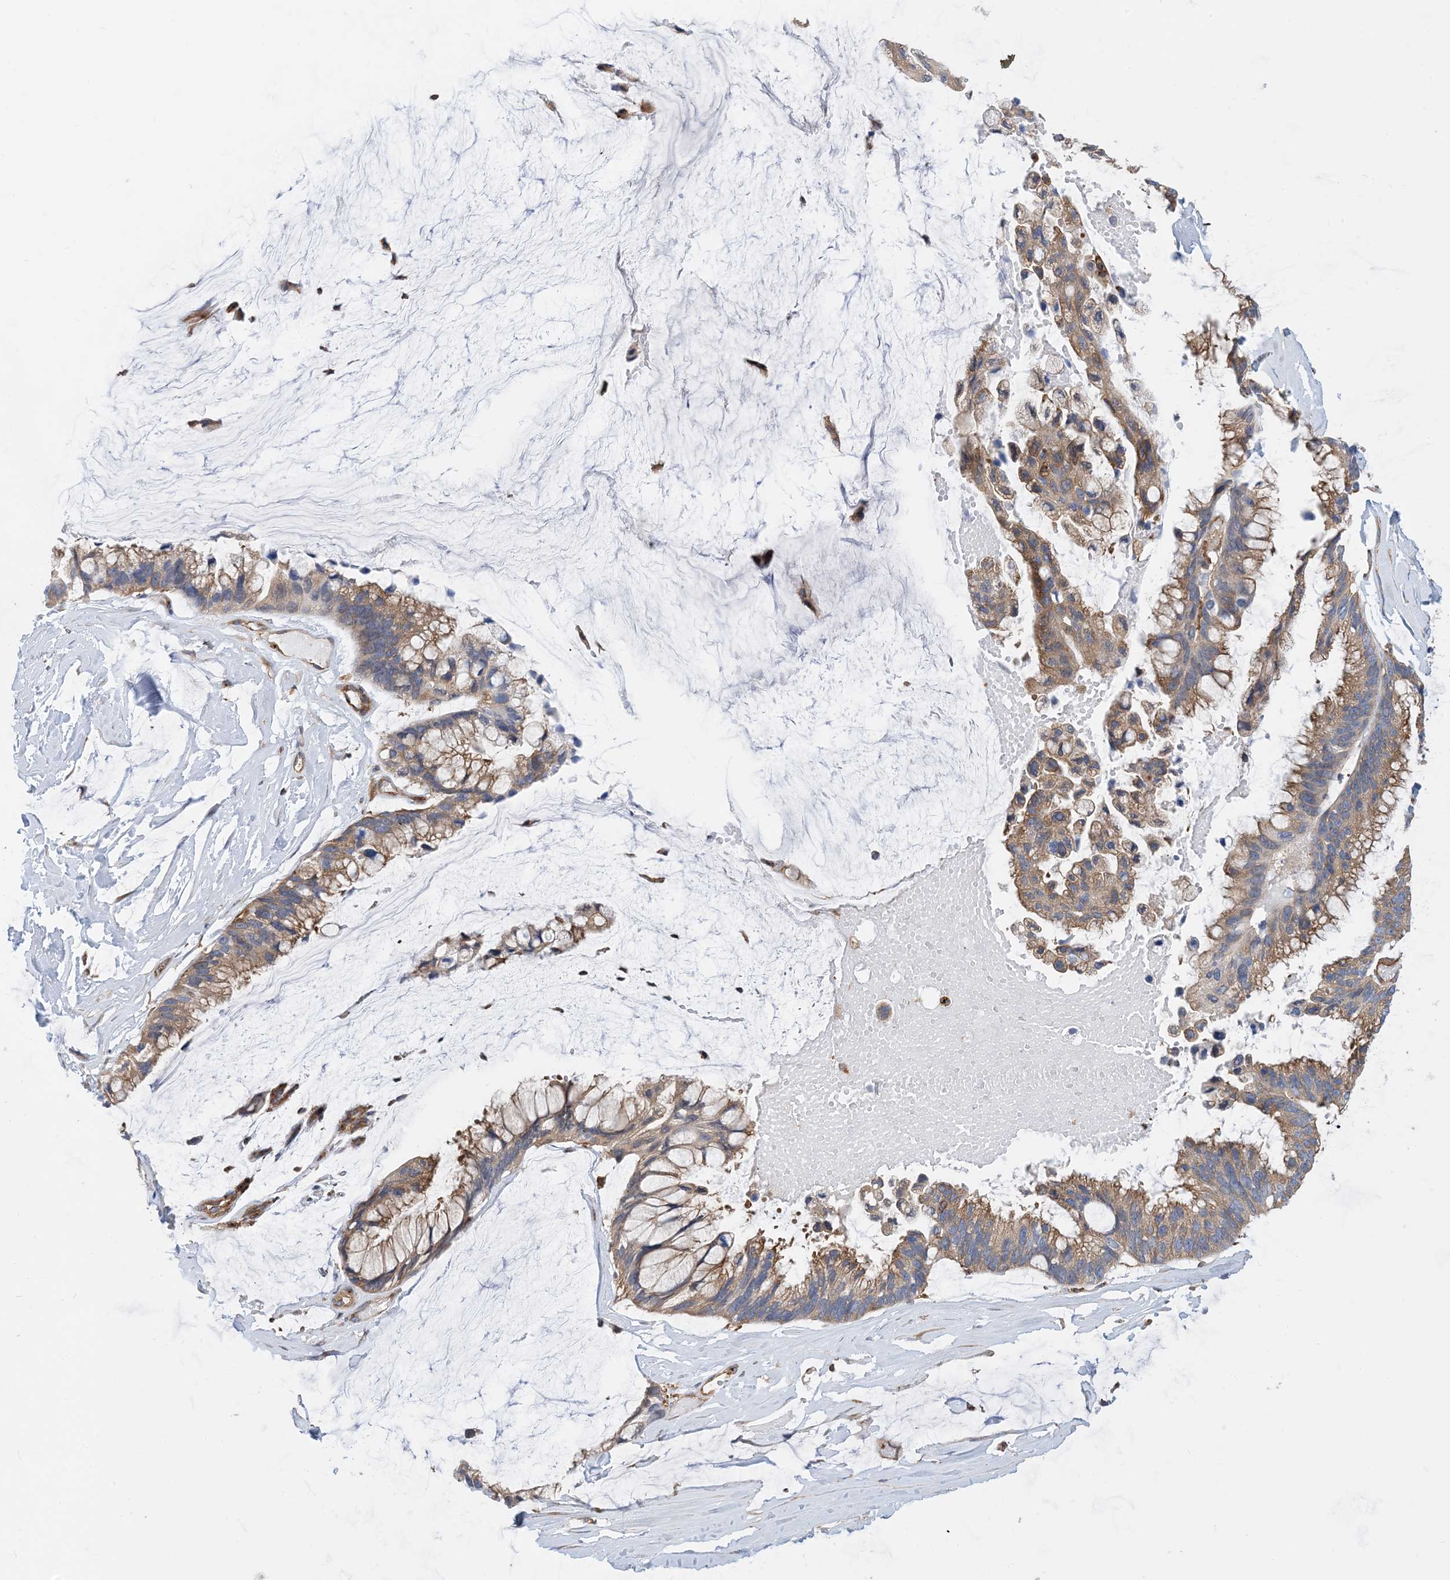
{"staining": {"intensity": "moderate", "quantity": ">75%", "location": "cytoplasmic/membranous"}, "tissue": "ovarian cancer", "cell_type": "Tumor cells", "image_type": "cancer", "snomed": [{"axis": "morphology", "description": "Cystadenocarcinoma, mucinous, NOS"}, {"axis": "topography", "description": "Ovary"}], "caption": "Human ovarian cancer (mucinous cystadenocarcinoma) stained with a brown dye displays moderate cytoplasmic/membranous positive expression in about >75% of tumor cells.", "gene": "DYNC1LI1", "patient": {"sex": "female", "age": 39}}